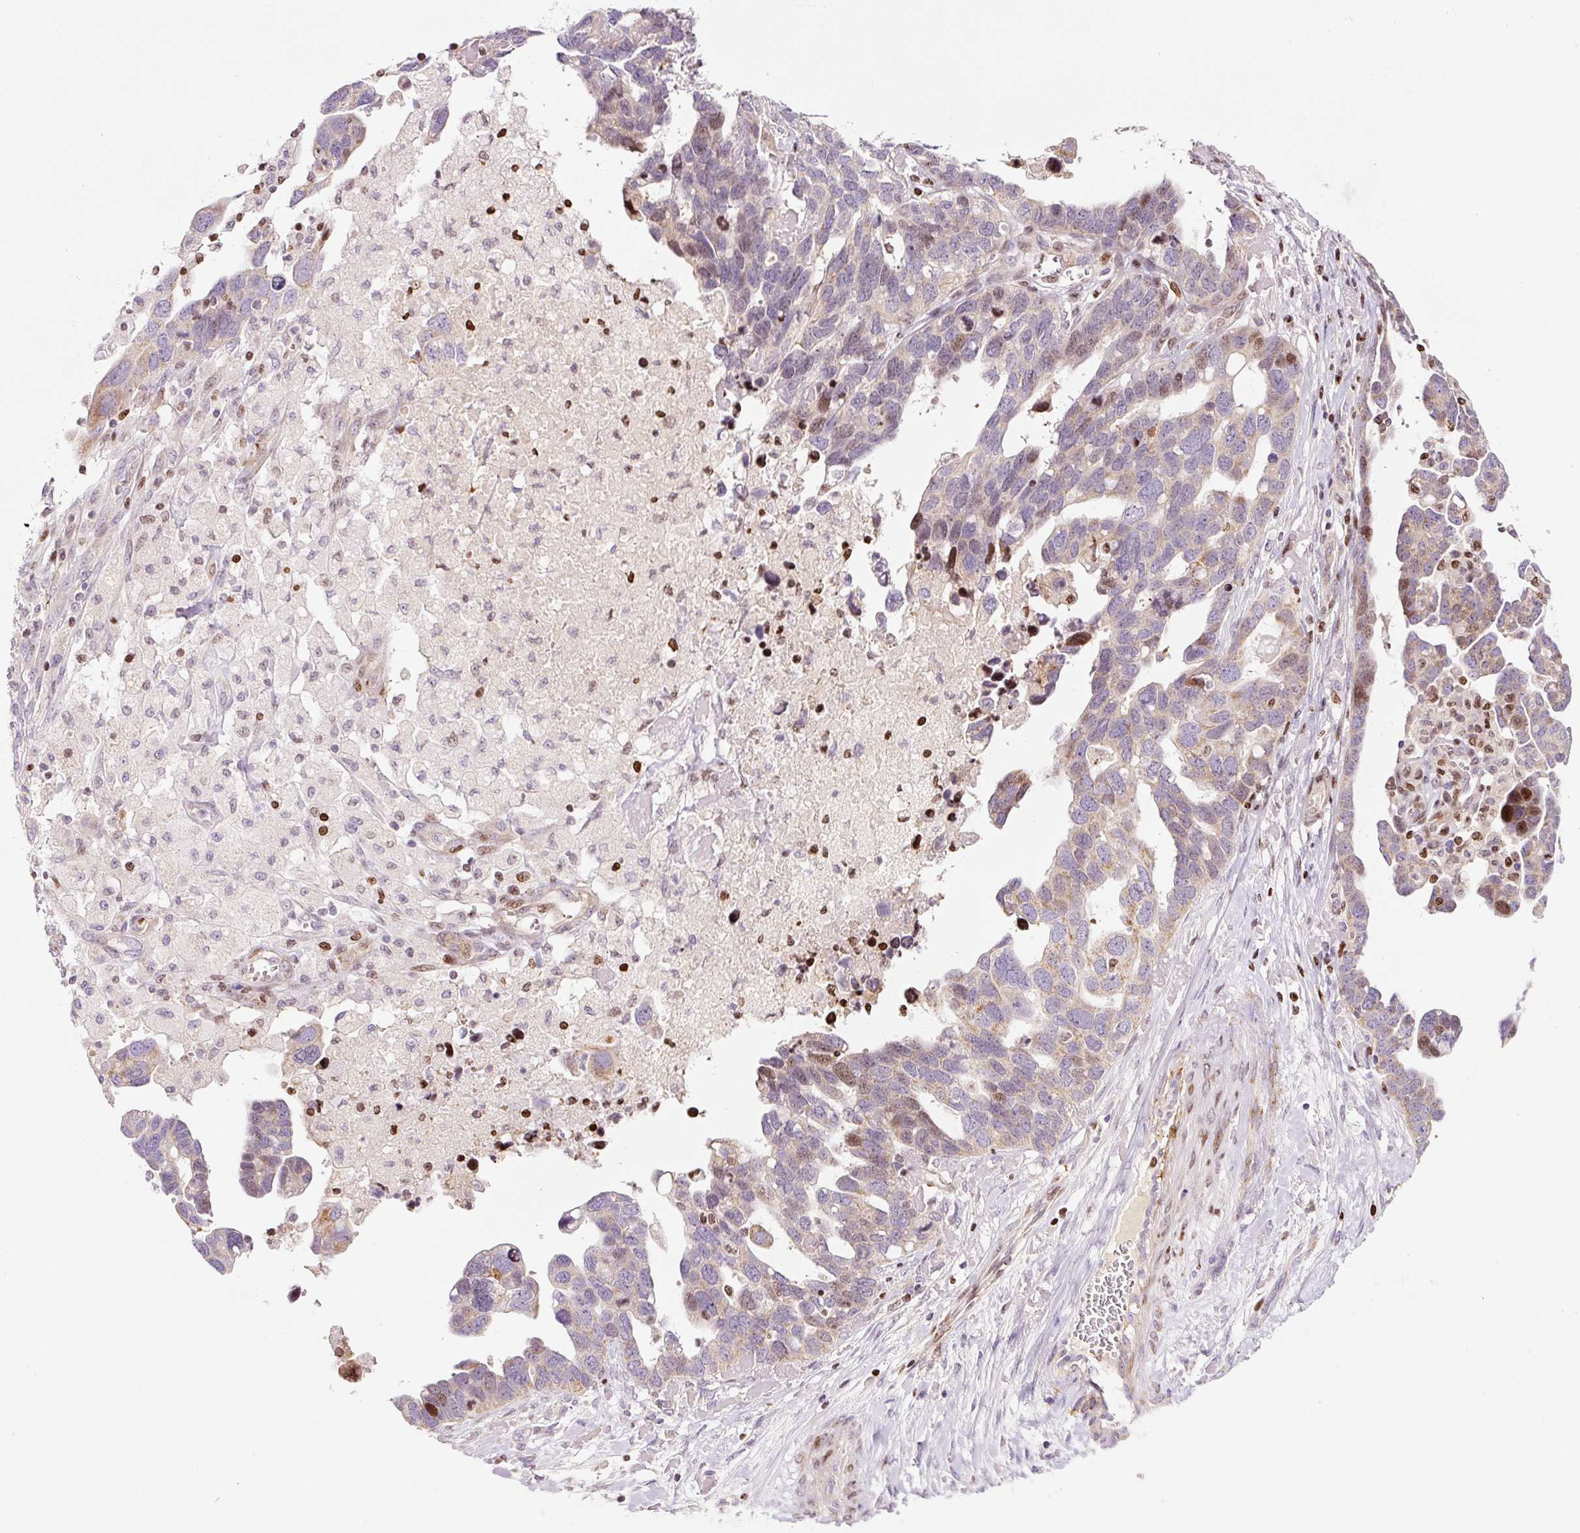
{"staining": {"intensity": "moderate", "quantity": "<25%", "location": "nuclear"}, "tissue": "ovarian cancer", "cell_type": "Tumor cells", "image_type": "cancer", "snomed": [{"axis": "morphology", "description": "Cystadenocarcinoma, serous, NOS"}, {"axis": "topography", "description": "Ovary"}], "caption": "This is an image of immunohistochemistry (IHC) staining of ovarian serous cystadenocarcinoma, which shows moderate staining in the nuclear of tumor cells.", "gene": "TMEM8B", "patient": {"sex": "female", "age": 54}}